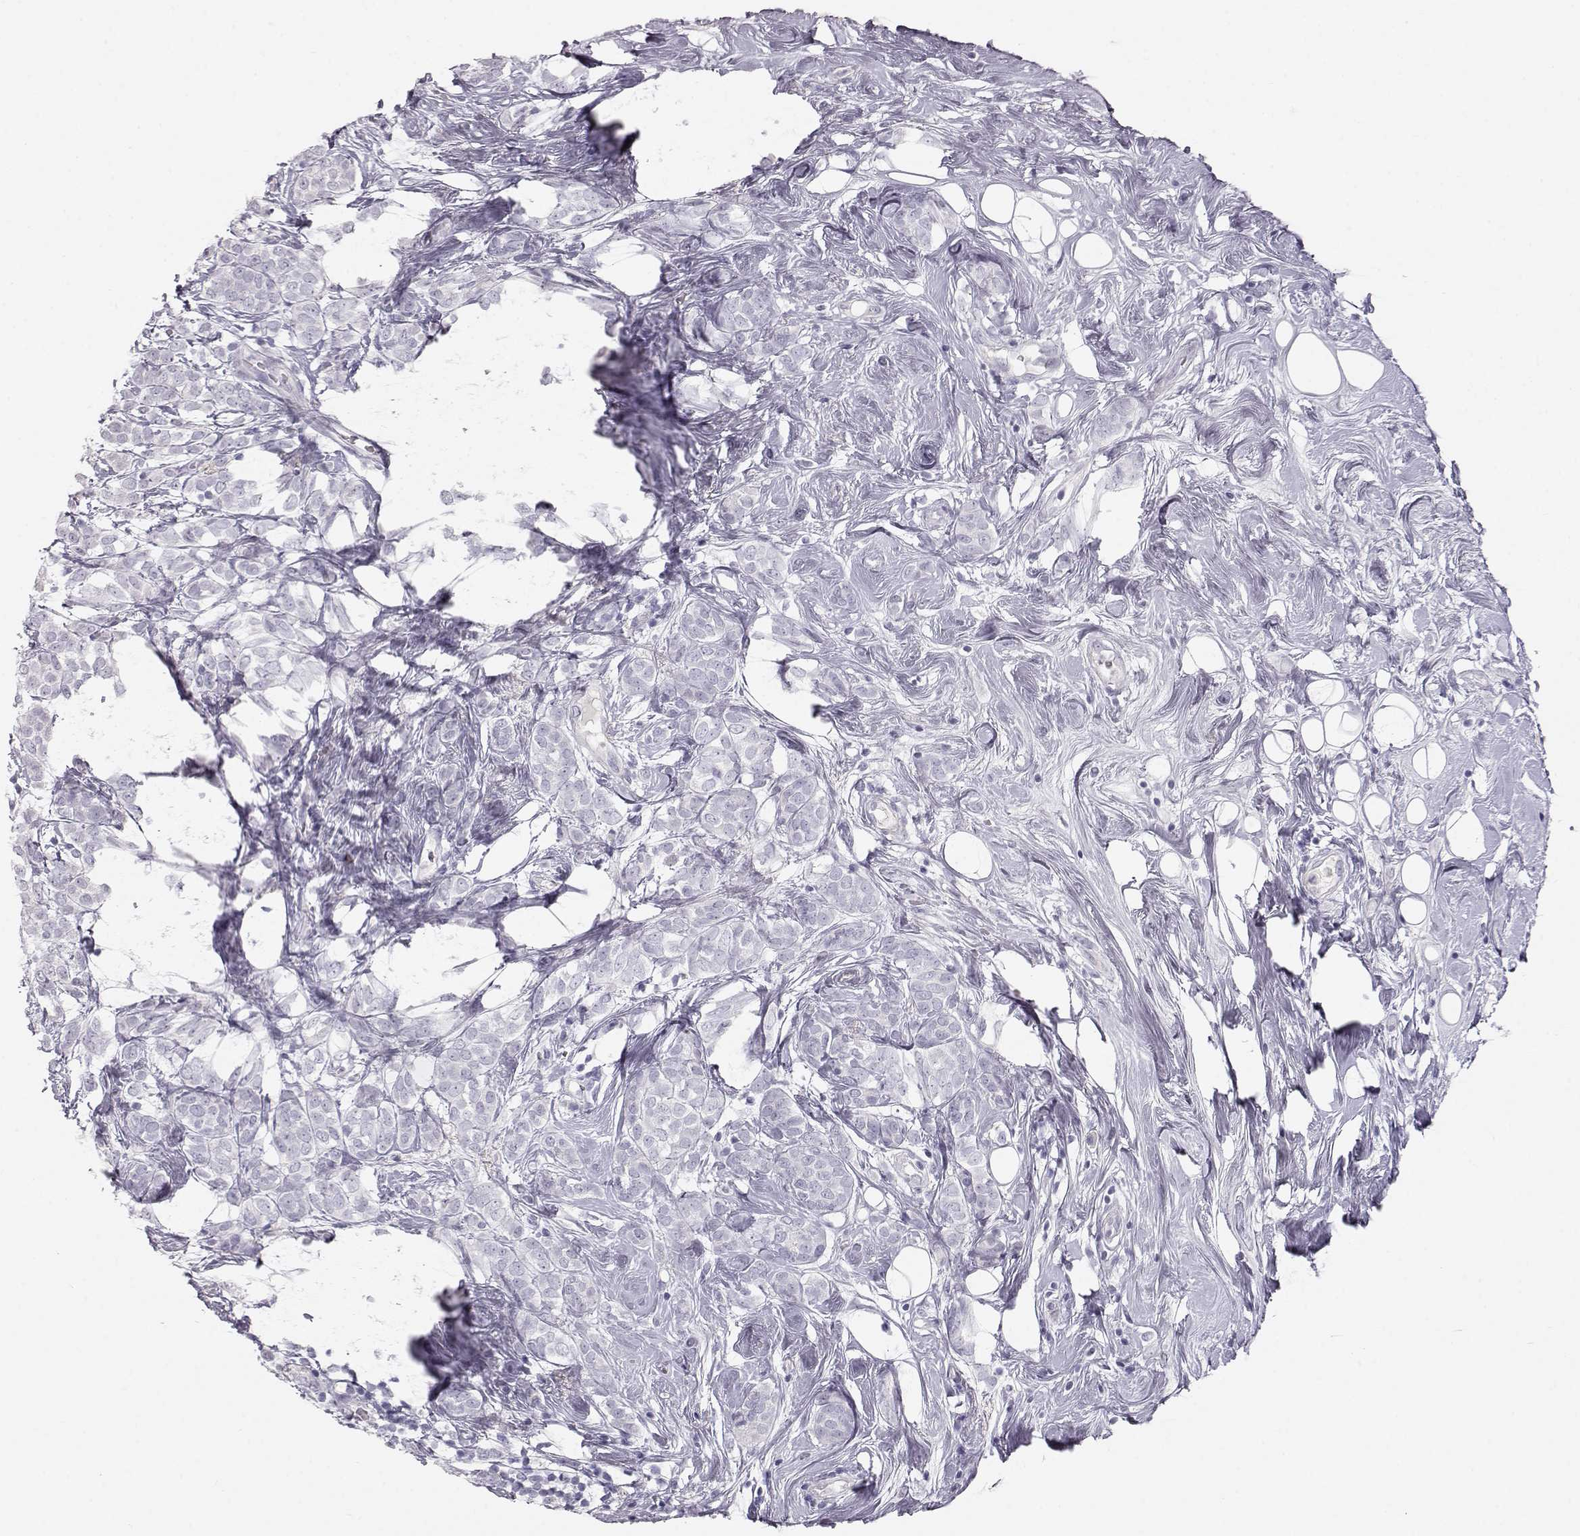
{"staining": {"intensity": "negative", "quantity": "none", "location": "none"}, "tissue": "breast cancer", "cell_type": "Tumor cells", "image_type": "cancer", "snomed": [{"axis": "morphology", "description": "Lobular carcinoma"}, {"axis": "topography", "description": "Breast"}], "caption": "Breast cancer (lobular carcinoma) was stained to show a protein in brown. There is no significant staining in tumor cells.", "gene": "KRTAP16-1", "patient": {"sex": "female", "age": 49}}